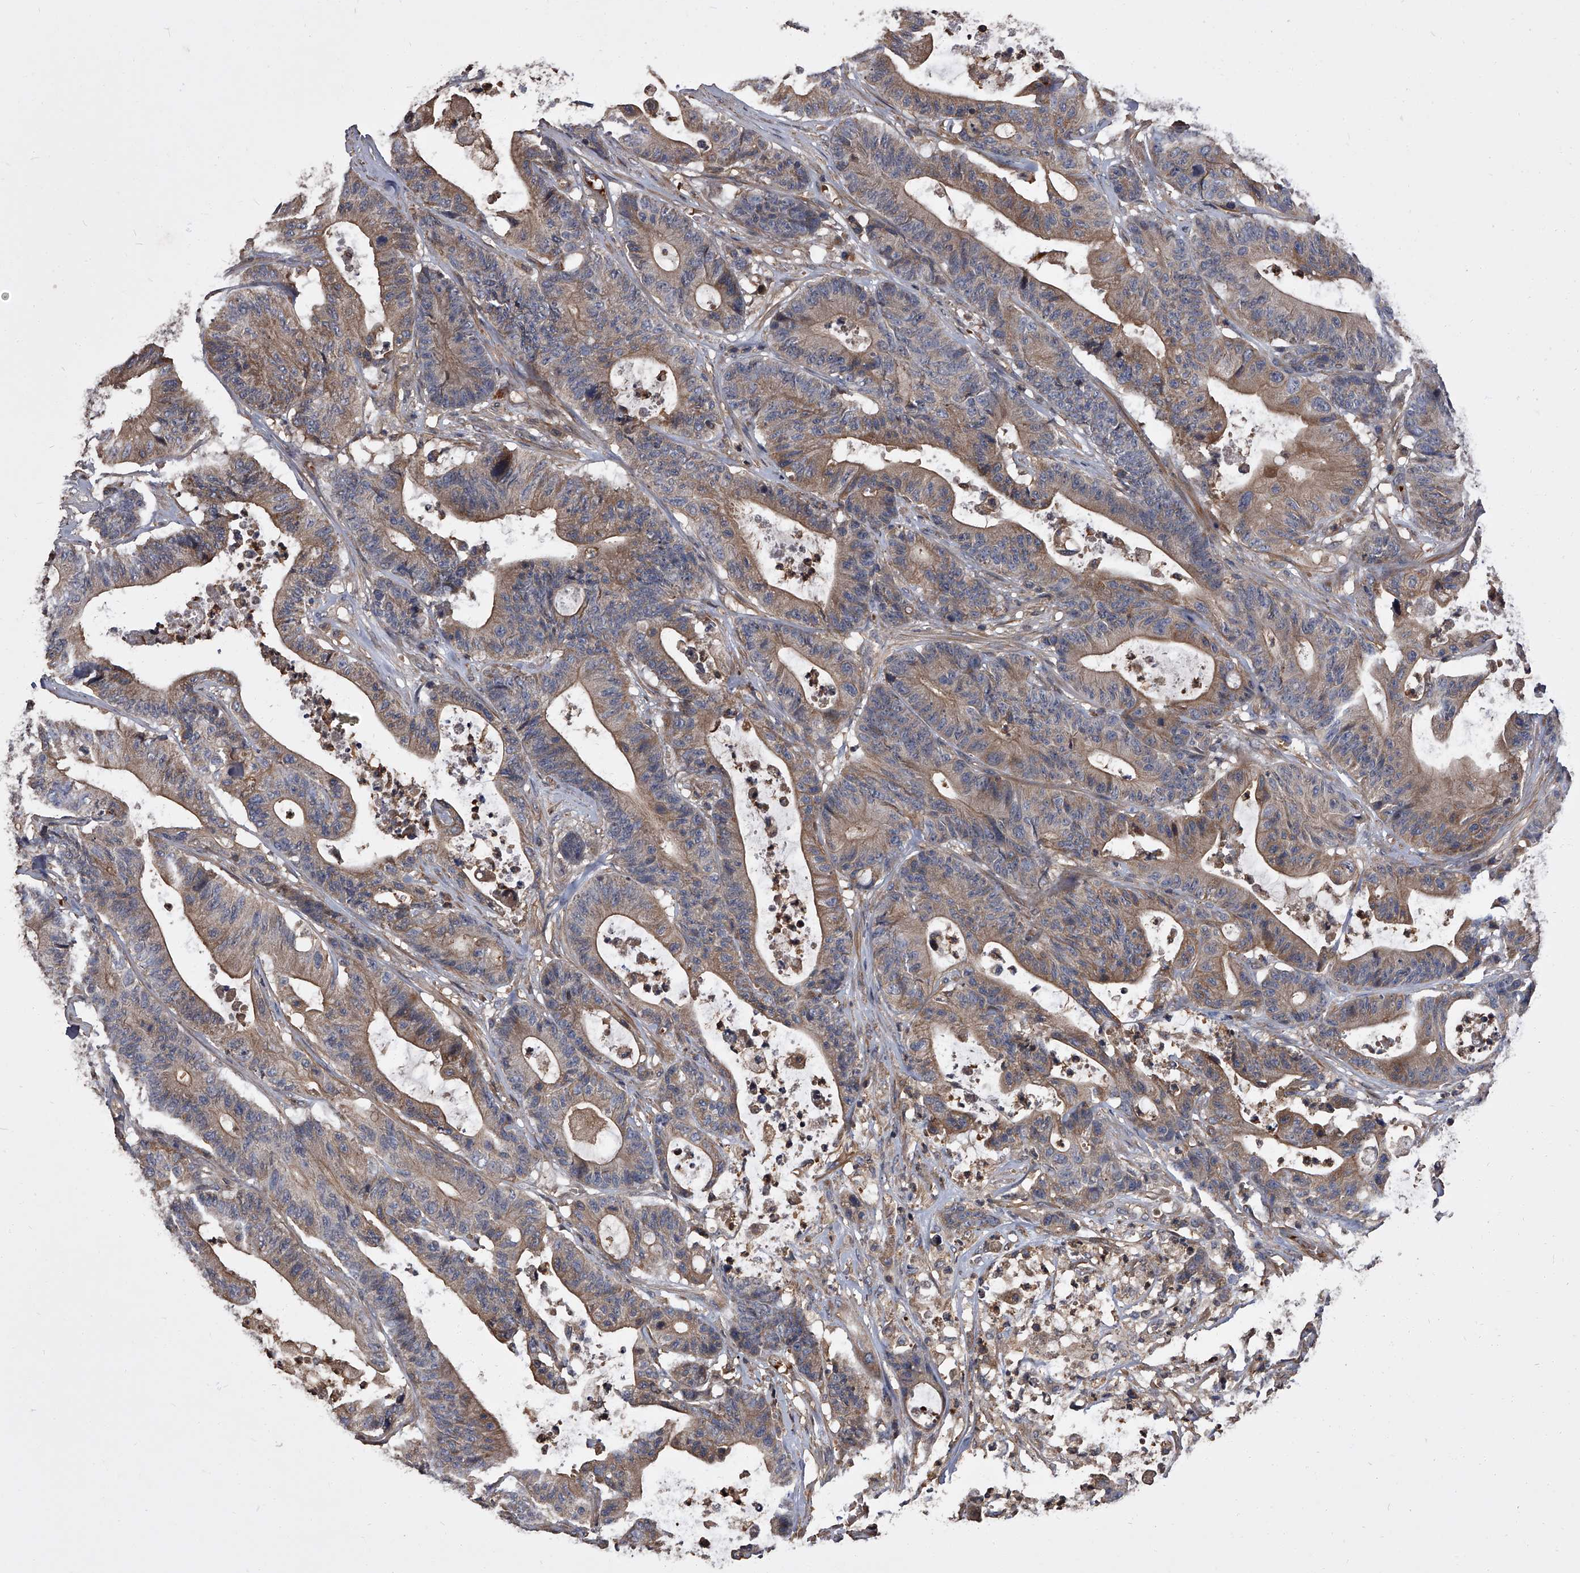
{"staining": {"intensity": "moderate", "quantity": ">75%", "location": "cytoplasmic/membranous"}, "tissue": "colorectal cancer", "cell_type": "Tumor cells", "image_type": "cancer", "snomed": [{"axis": "morphology", "description": "Adenocarcinoma, NOS"}, {"axis": "topography", "description": "Colon"}], "caption": "Protein positivity by immunohistochemistry (IHC) exhibits moderate cytoplasmic/membranous expression in approximately >75% of tumor cells in colorectal adenocarcinoma.", "gene": "STK36", "patient": {"sex": "female", "age": 84}}